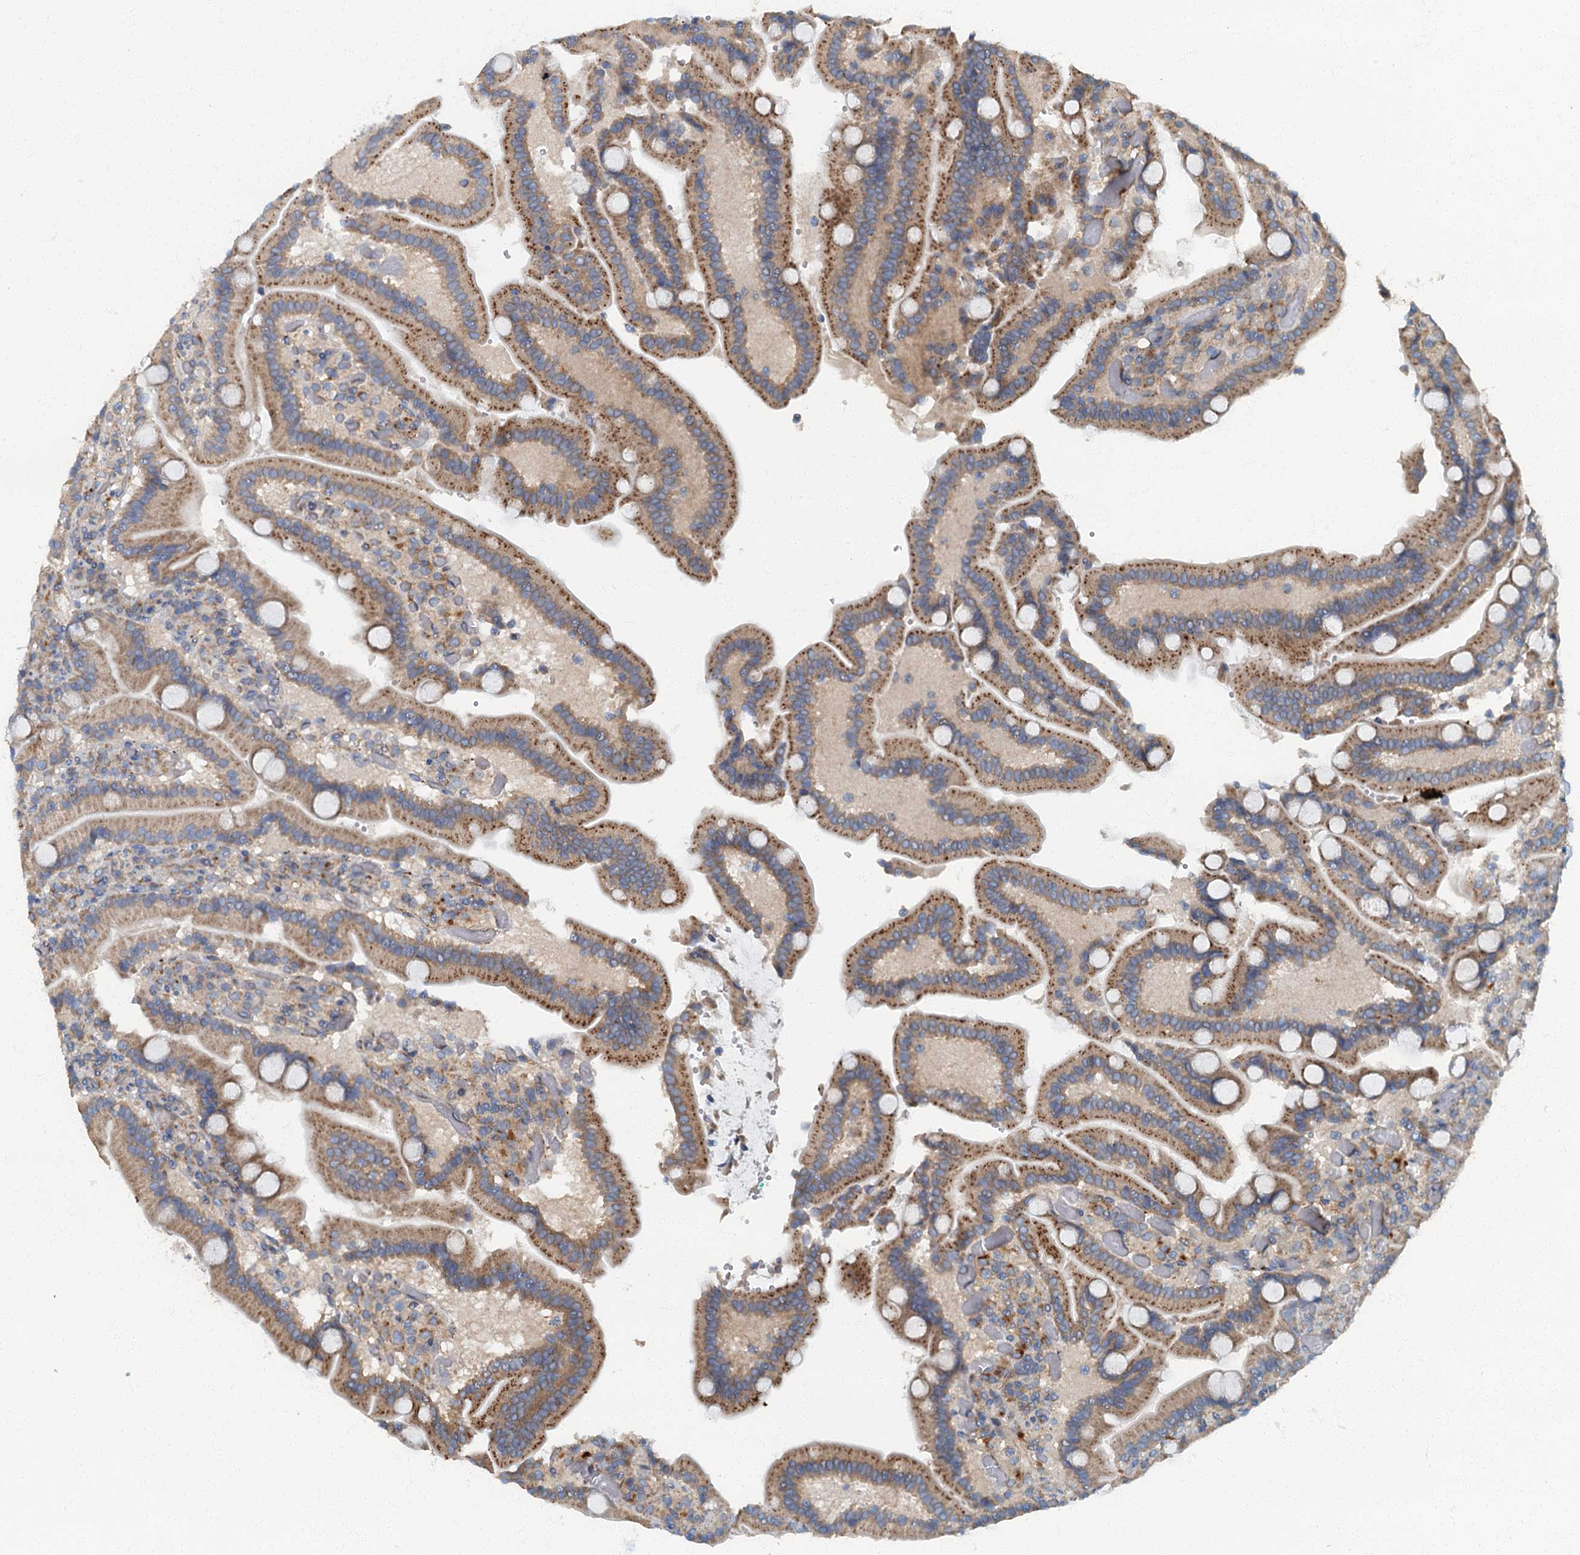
{"staining": {"intensity": "moderate", "quantity": ">75%", "location": "cytoplasmic/membranous"}, "tissue": "duodenum", "cell_type": "Glandular cells", "image_type": "normal", "snomed": [{"axis": "morphology", "description": "Normal tissue, NOS"}, {"axis": "topography", "description": "Duodenum"}], "caption": "Duodenum was stained to show a protein in brown. There is medium levels of moderate cytoplasmic/membranous staining in approximately >75% of glandular cells. The protein of interest is stained brown, and the nuclei are stained in blue (DAB IHC with brightfield microscopy, high magnification).", "gene": "ARL11", "patient": {"sex": "female", "age": 62}}